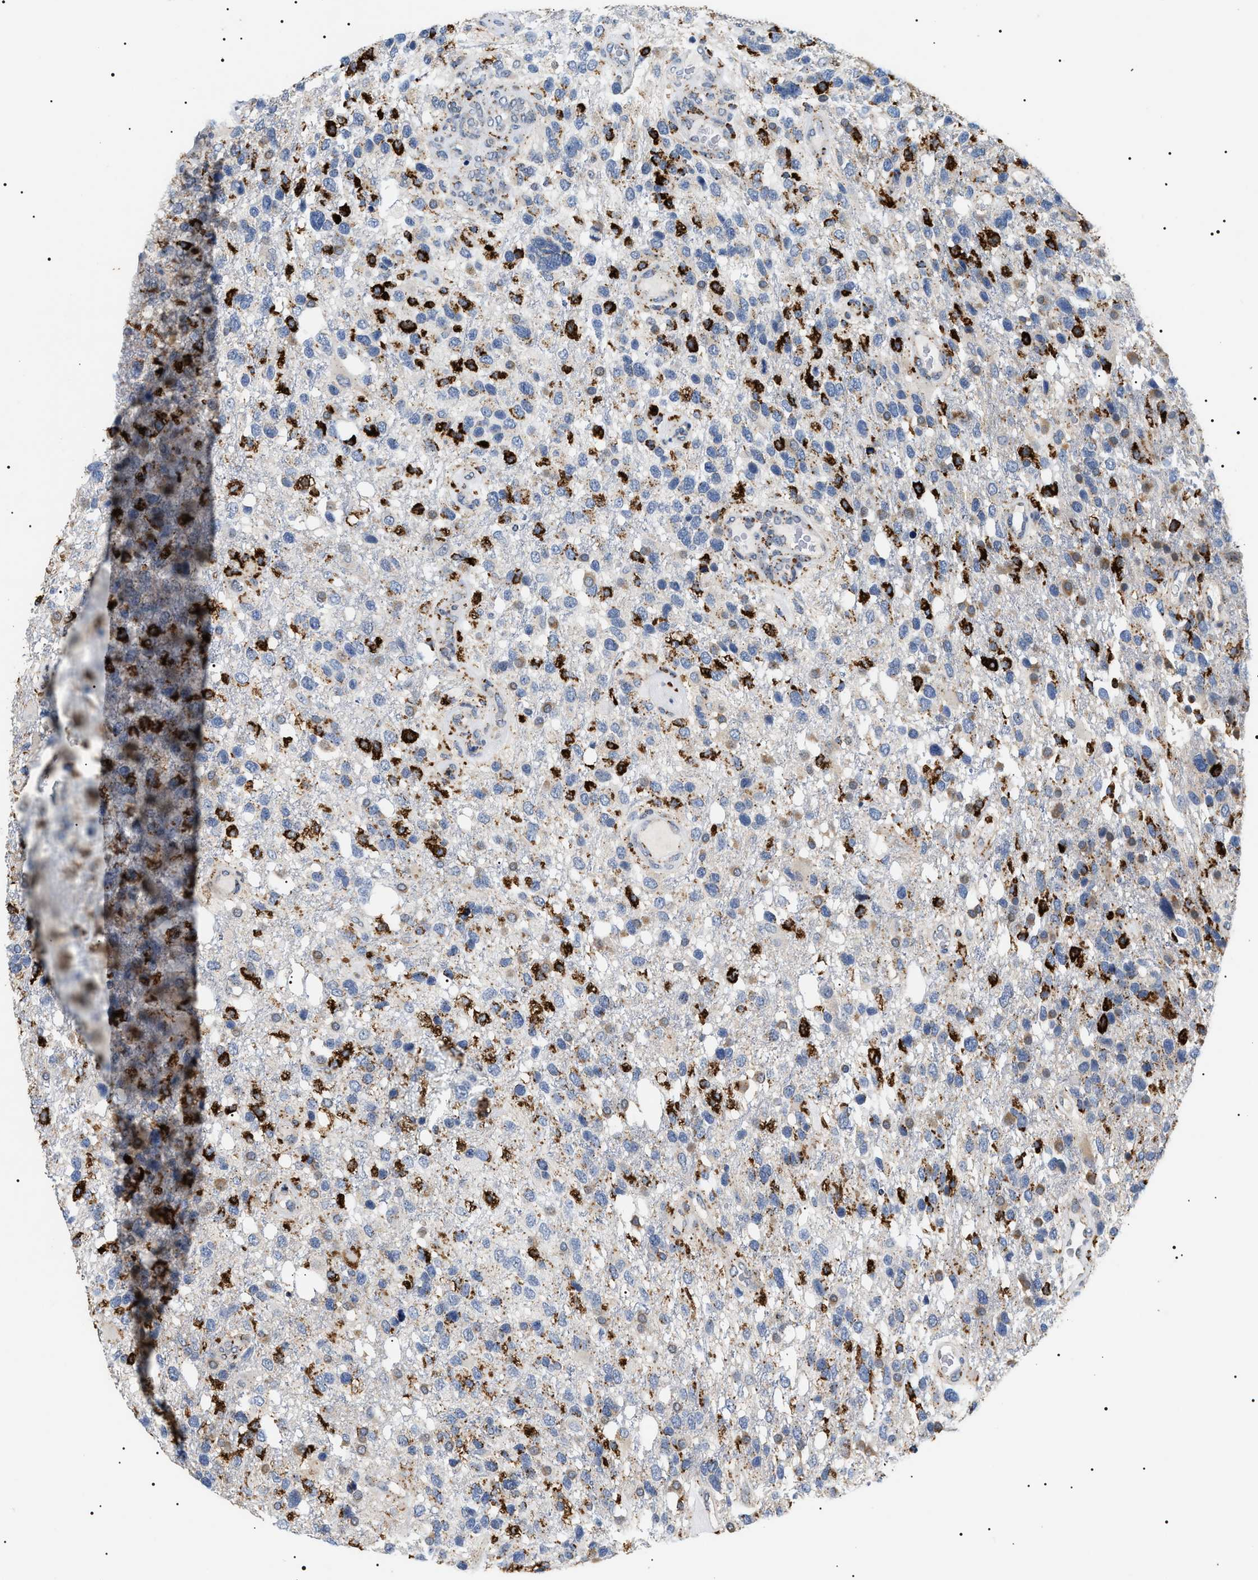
{"staining": {"intensity": "strong", "quantity": "<25%", "location": "cytoplasmic/membranous"}, "tissue": "glioma", "cell_type": "Tumor cells", "image_type": "cancer", "snomed": [{"axis": "morphology", "description": "Glioma, malignant, High grade"}, {"axis": "topography", "description": "Brain"}], "caption": "High-power microscopy captured an immunohistochemistry (IHC) image of glioma, revealing strong cytoplasmic/membranous positivity in approximately <25% of tumor cells.", "gene": "HSD17B11", "patient": {"sex": "female", "age": 58}}